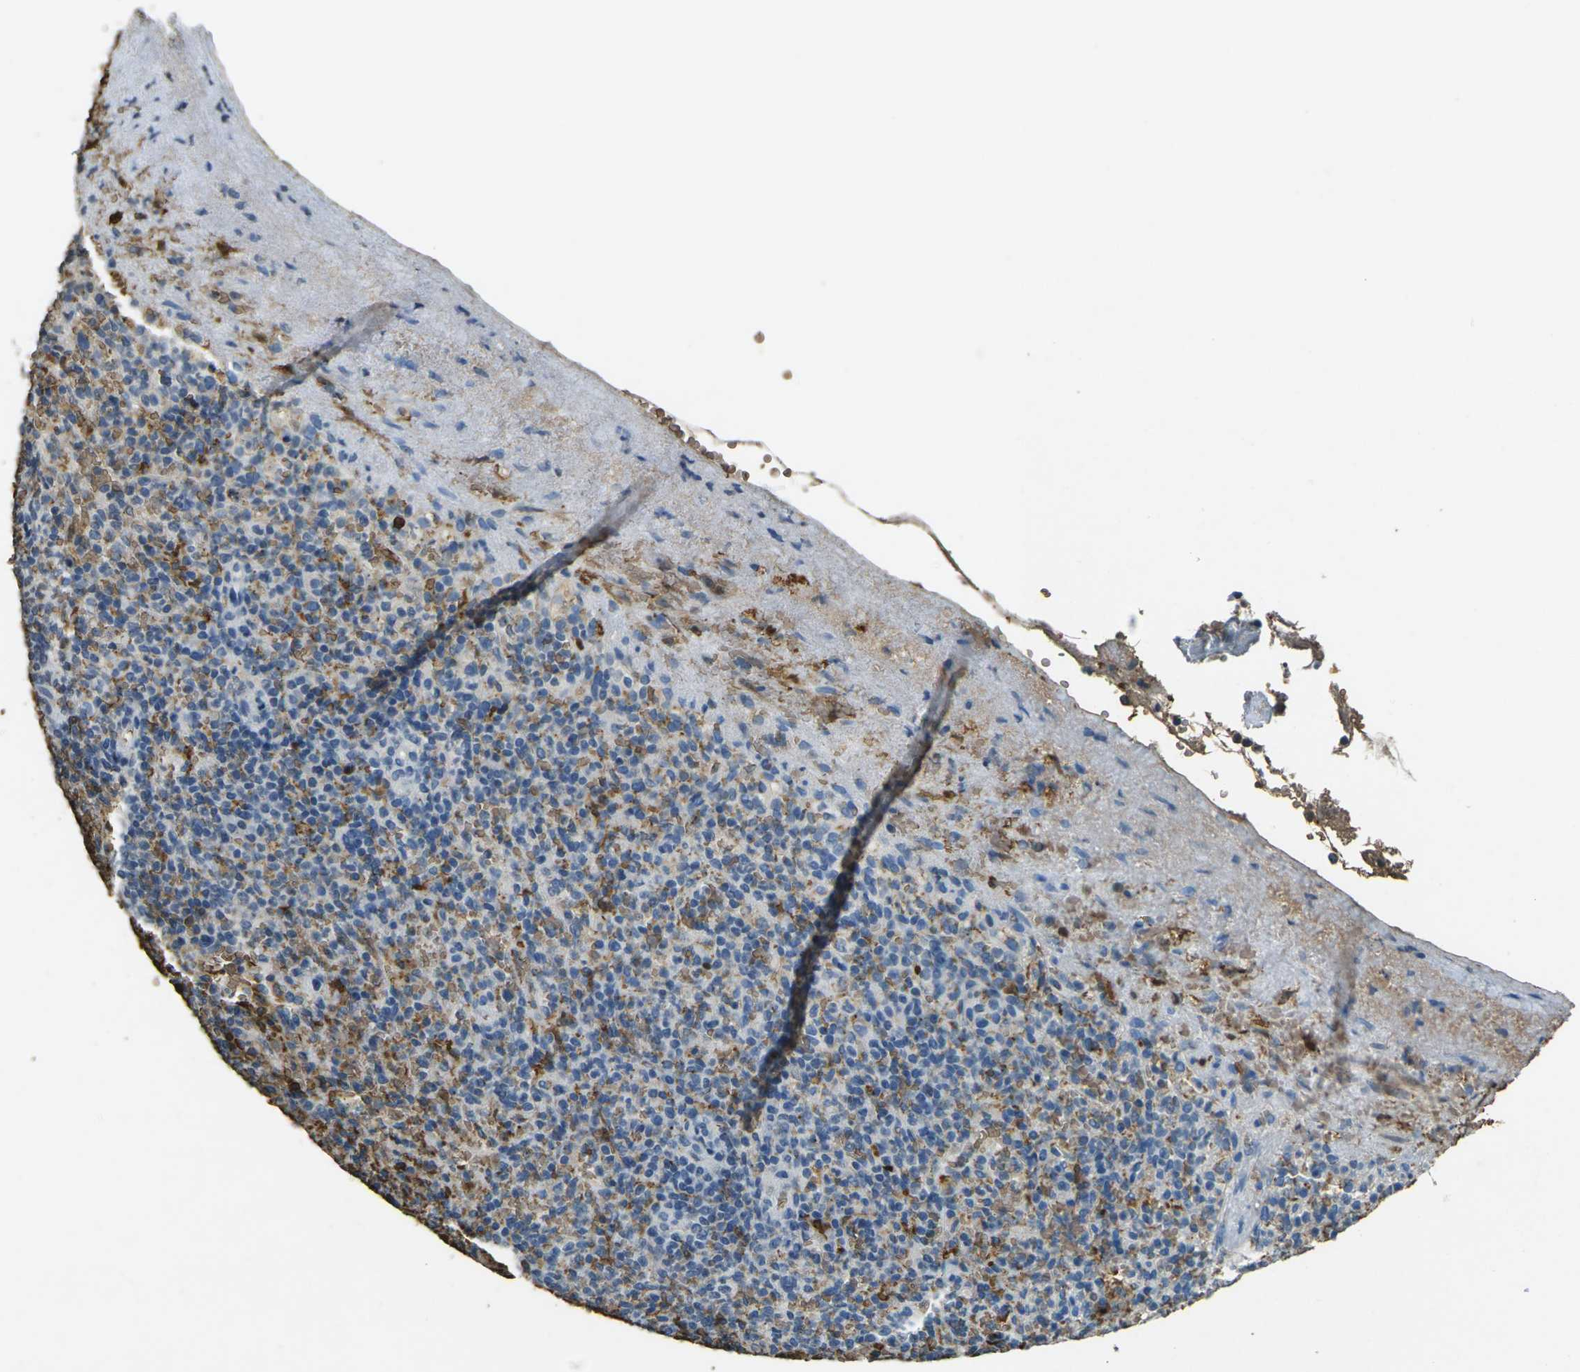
{"staining": {"intensity": "moderate", "quantity": ">75%", "location": "cytoplasmic/membranous"}, "tissue": "spleen", "cell_type": "Cells in red pulp", "image_type": "normal", "snomed": [{"axis": "morphology", "description": "Normal tissue, NOS"}, {"axis": "topography", "description": "Spleen"}], "caption": "Protein staining by immunohistochemistry exhibits moderate cytoplasmic/membranous positivity in about >75% of cells in red pulp in unremarkable spleen. The protein is shown in brown color, while the nuclei are stained blue.", "gene": "HBB", "patient": {"sex": "female", "age": 74}}